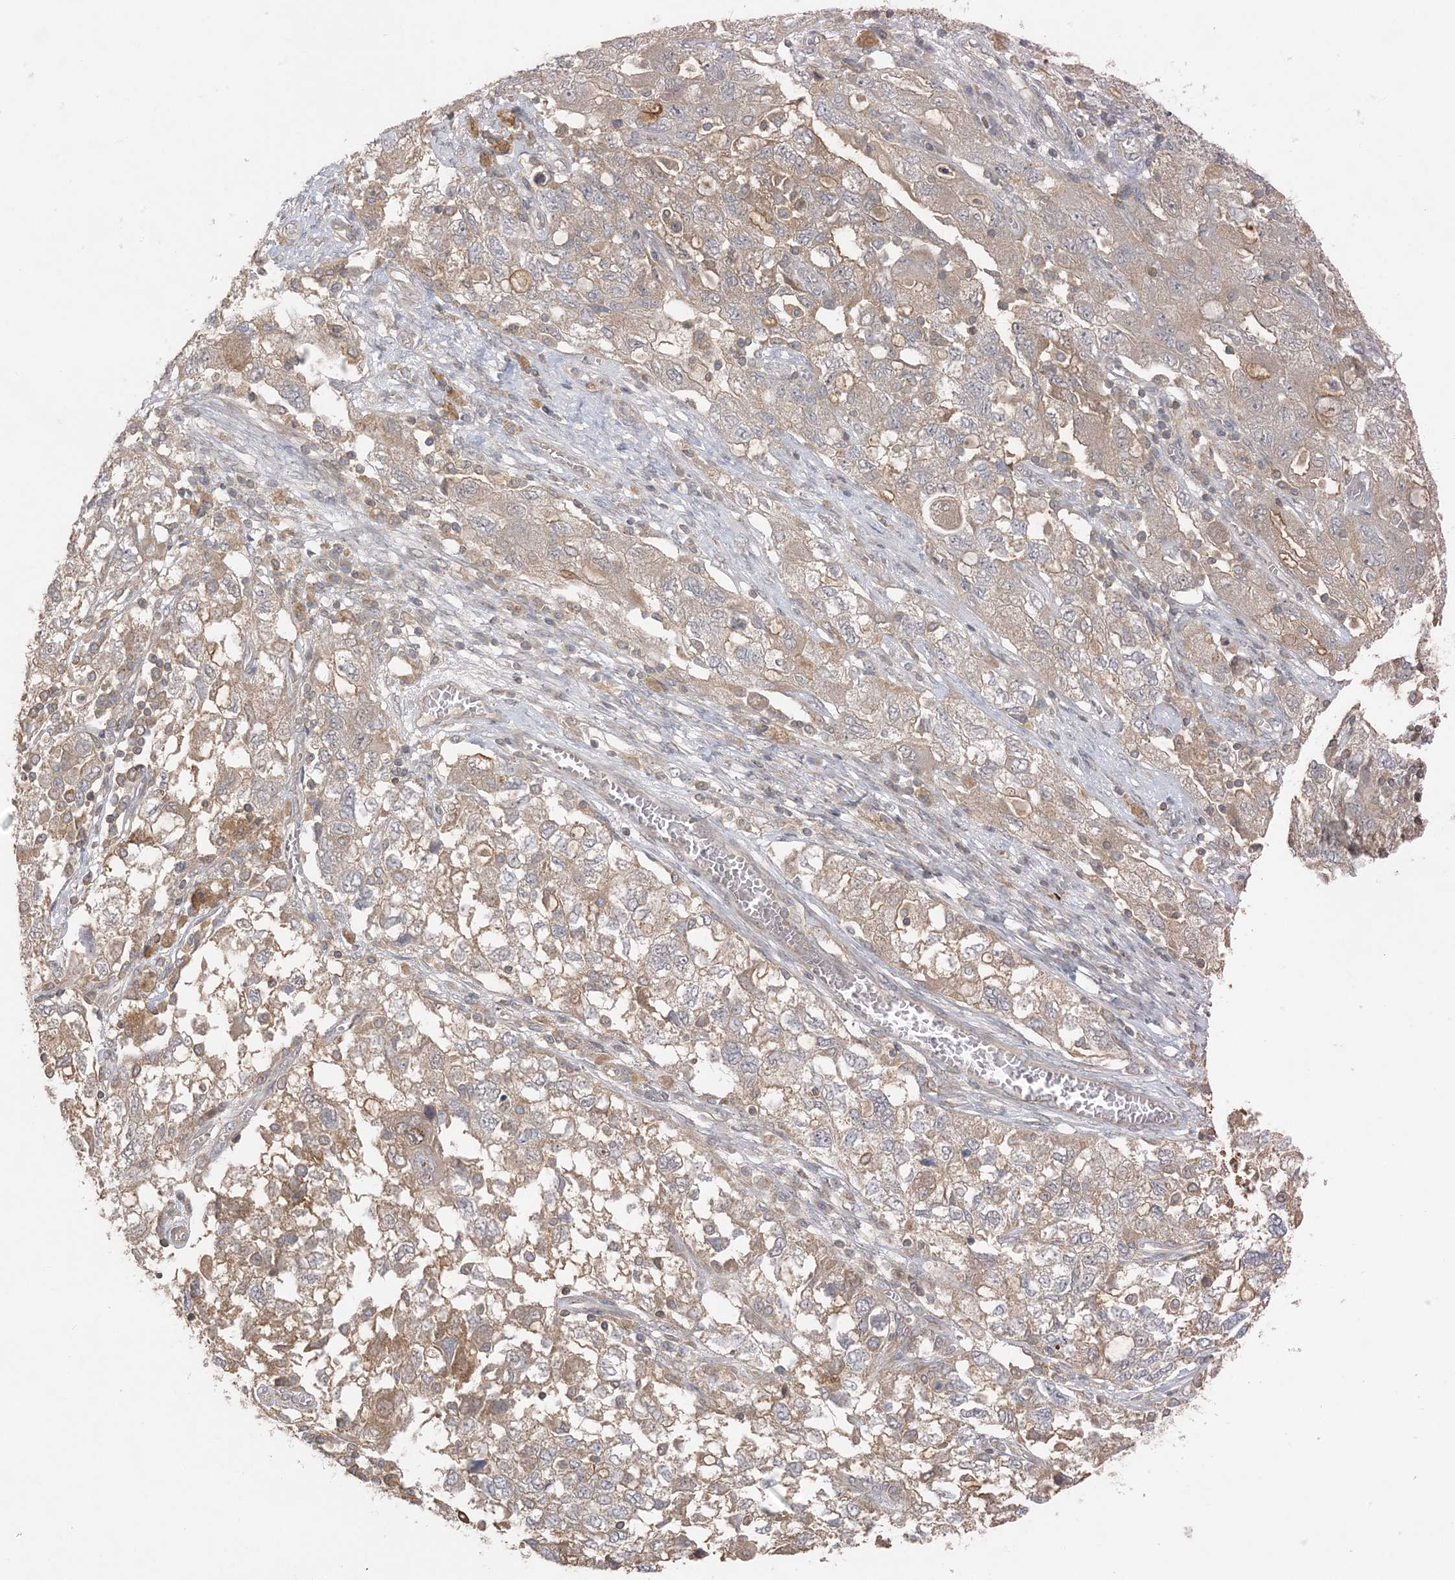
{"staining": {"intensity": "moderate", "quantity": ">75%", "location": "cytoplasmic/membranous"}, "tissue": "ovarian cancer", "cell_type": "Tumor cells", "image_type": "cancer", "snomed": [{"axis": "morphology", "description": "Carcinoma, NOS"}, {"axis": "morphology", "description": "Cystadenocarcinoma, serous, NOS"}, {"axis": "topography", "description": "Ovary"}], "caption": "A brown stain shows moderate cytoplasmic/membranous expression of a protein in human ovarian cancer (carcinoma) tumor cells.", "gene": "OBI1", "patient": {"sex": "female", "age": 69}}